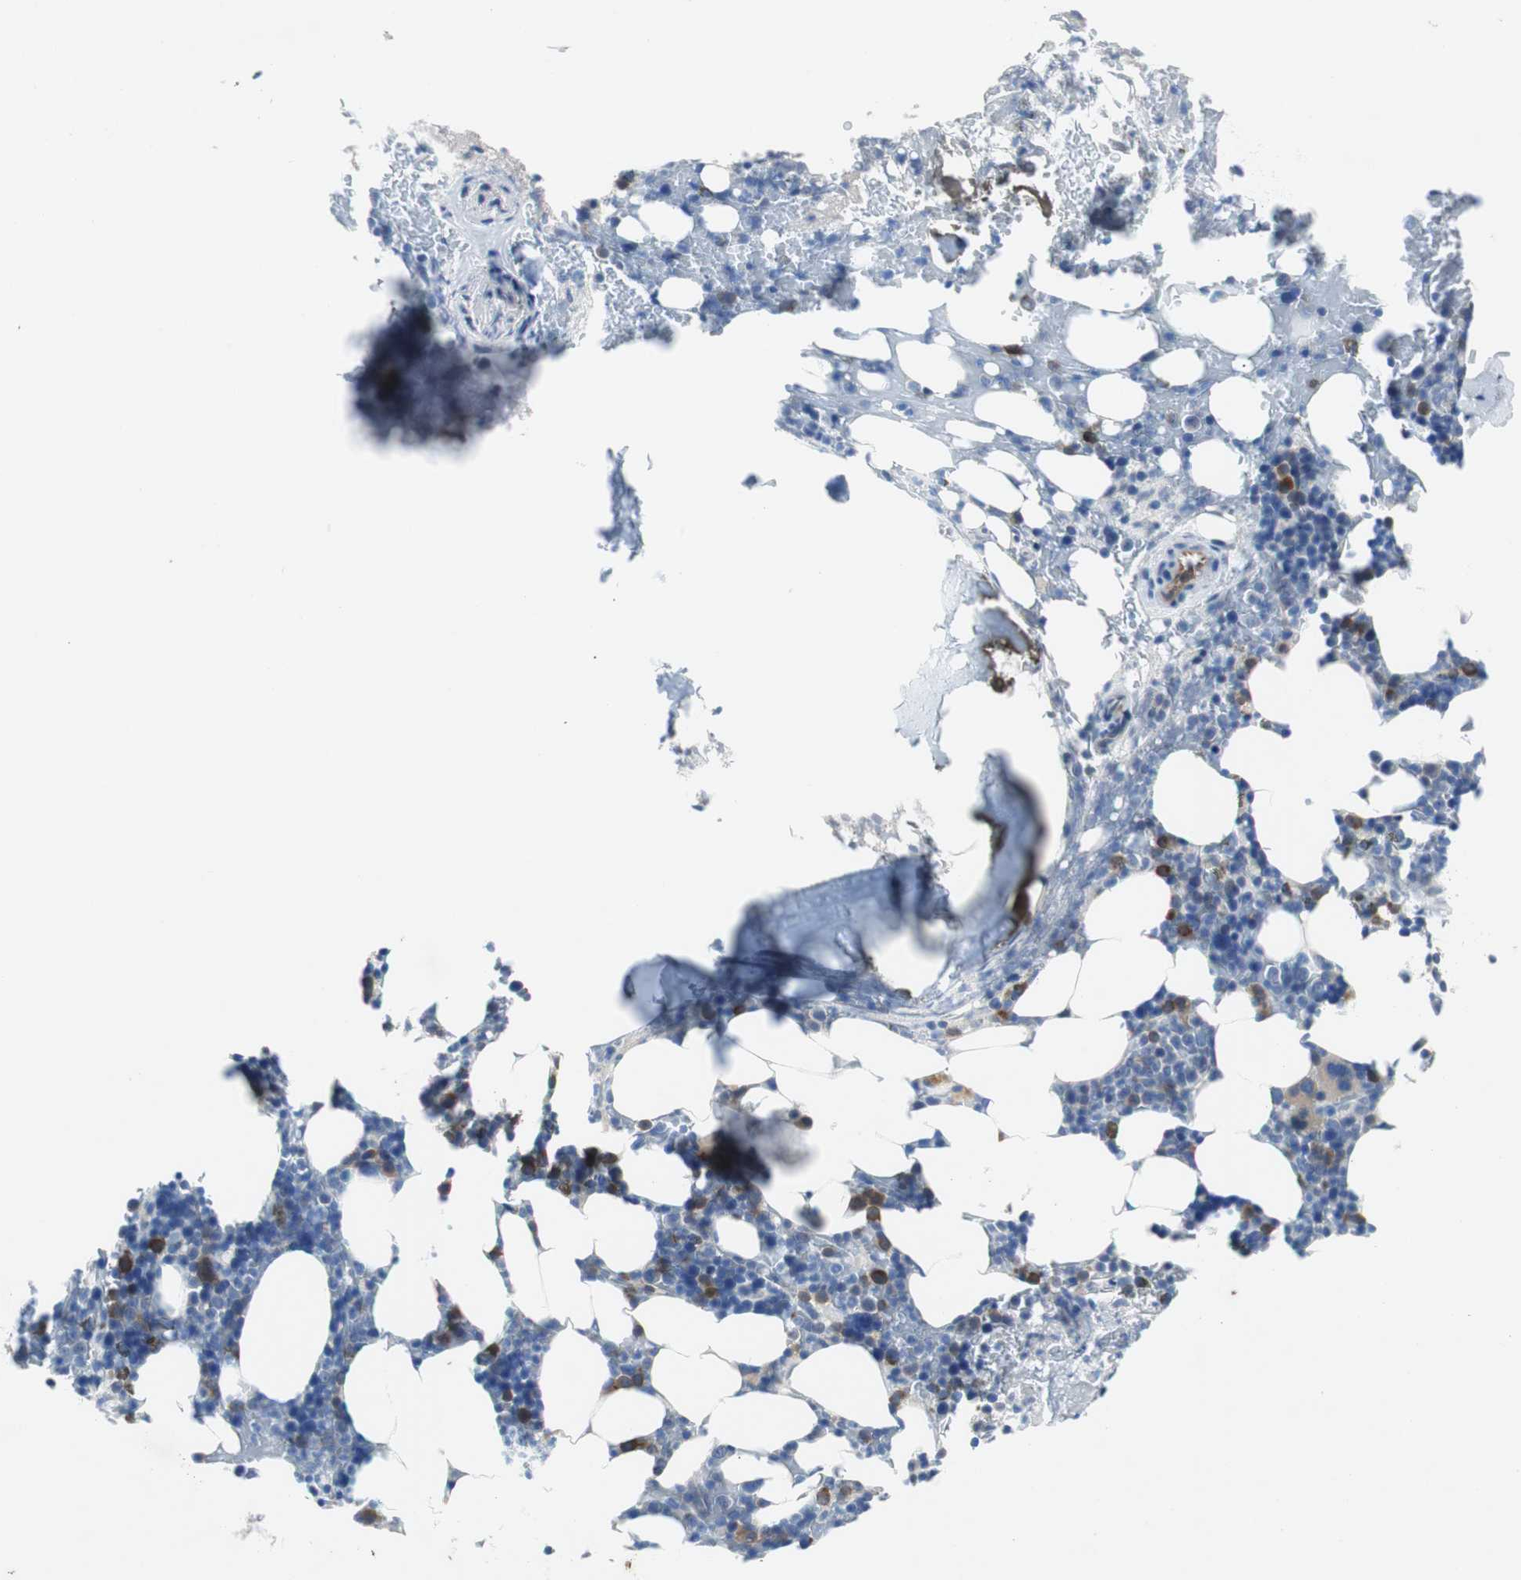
{"staining": {"intensity": "moderate", "quantity": "<25%", "location": "cytoplasmic/membranous"}, "tissue": "bone marrow", "cell_type": "Hematopoietic cells", "image_type": "normal", "snomed": [{"axis": "morphology", "description": "Normal tissue, NOS"}, {"axis": "topography", "description": "Bone marrow"}], "caption": "High-power microscopy captured an immunohistochemistry image of normal bone marrow, revealing moderate cytoplasmic/membranous expression in about <25% of hematopoietic cells.", "gene": "EEF2K", "patient": {"sex": "female", "age": 73}}